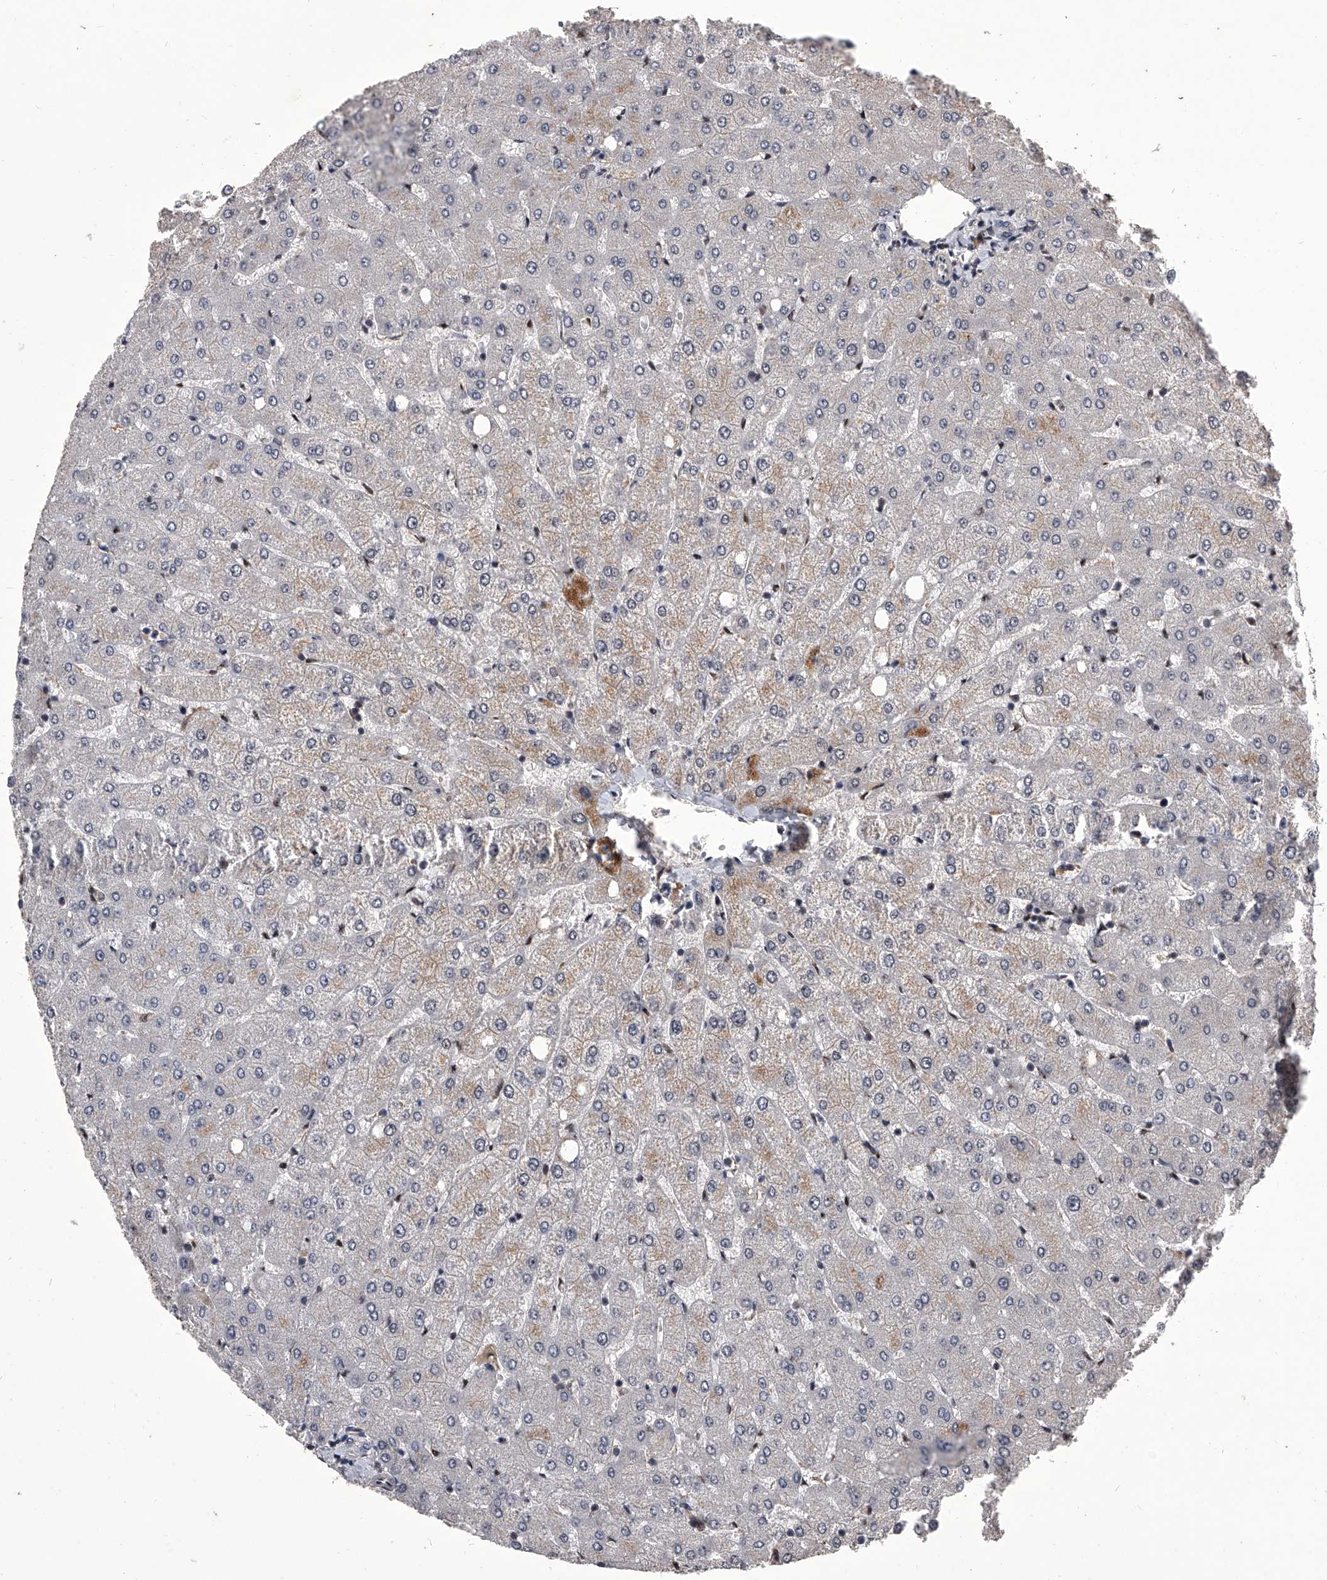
{"staining": {"intensity": "weak", "quantity": "<25%", "location": "cytoplasmic/membranous"}, "tissue": "liver", "cell_type": "Cholangiocytes", "image_type": "normal", "snomed": [{"axis": "morphology", "description": "Normal tissue, NOS"}, {"axis": "topography", "description": "Liver"}], "caption": "A high-resolution micrograph shows immunohistochemistry (IHC) staining of normal liver, which demonstrates no significant staining in cholangiocytes.", "gene": "CMTR1", "patient": {"sex": "female", "age": 54}}